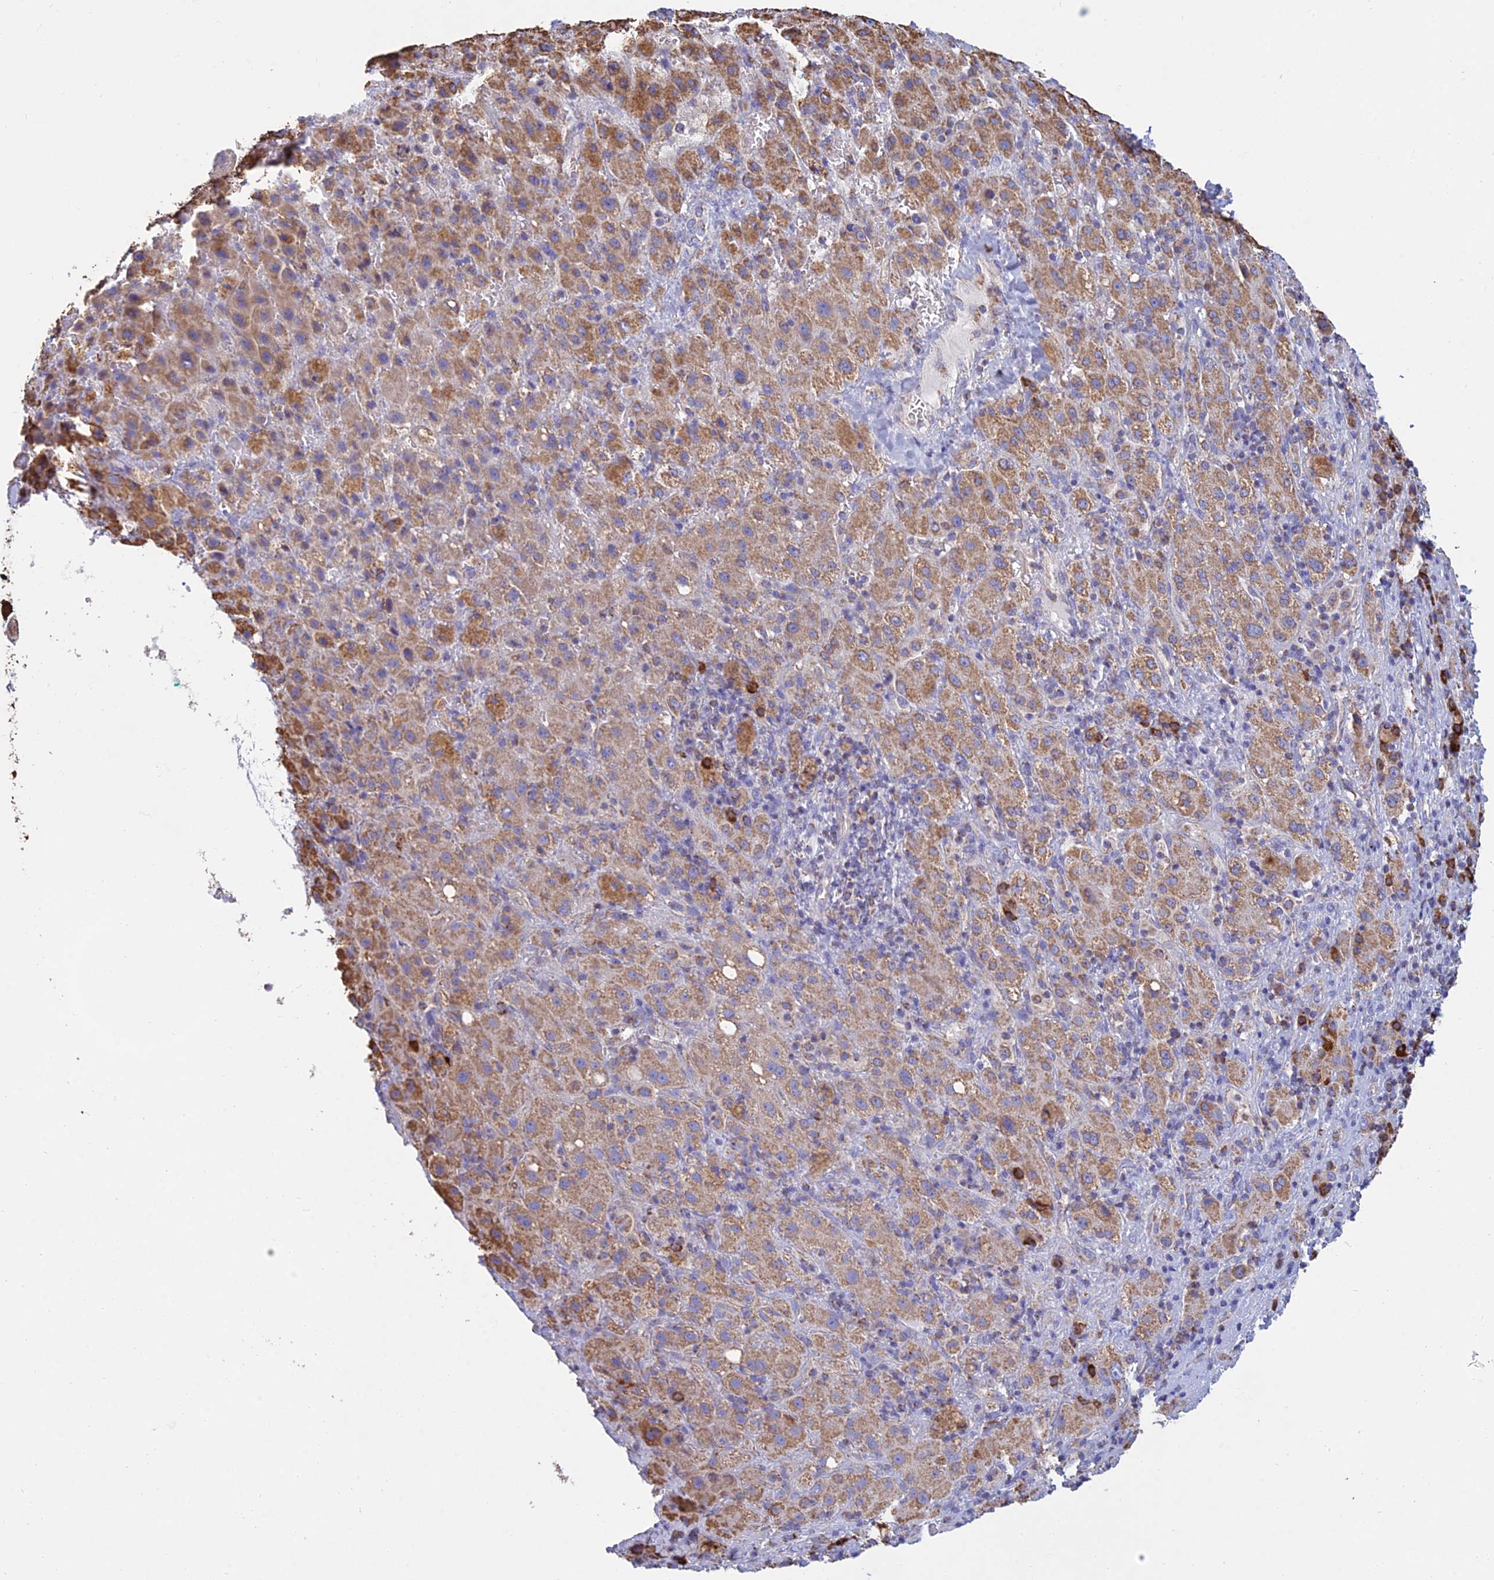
{"staining": {"intensity": "moderate", "quantity": ">75%", "location": "cytoplasmic/membranous"}, "tissue": "liver cancer", "cell_type": "Tumor cells", "image_type": "cancer", "snomed": [{"axis": "morphology", "description": "Carcinoma, Hepatocellular, NOS"}, {"axis": "topography", "description": "Liver"}], "caption": "Liver cancer (hepatocellular carcinoma) stained with a protein marker displays moderate staining in tumor cells.", "gene": "OR2W3", "patient": {"sex": "female", "age": 58}}